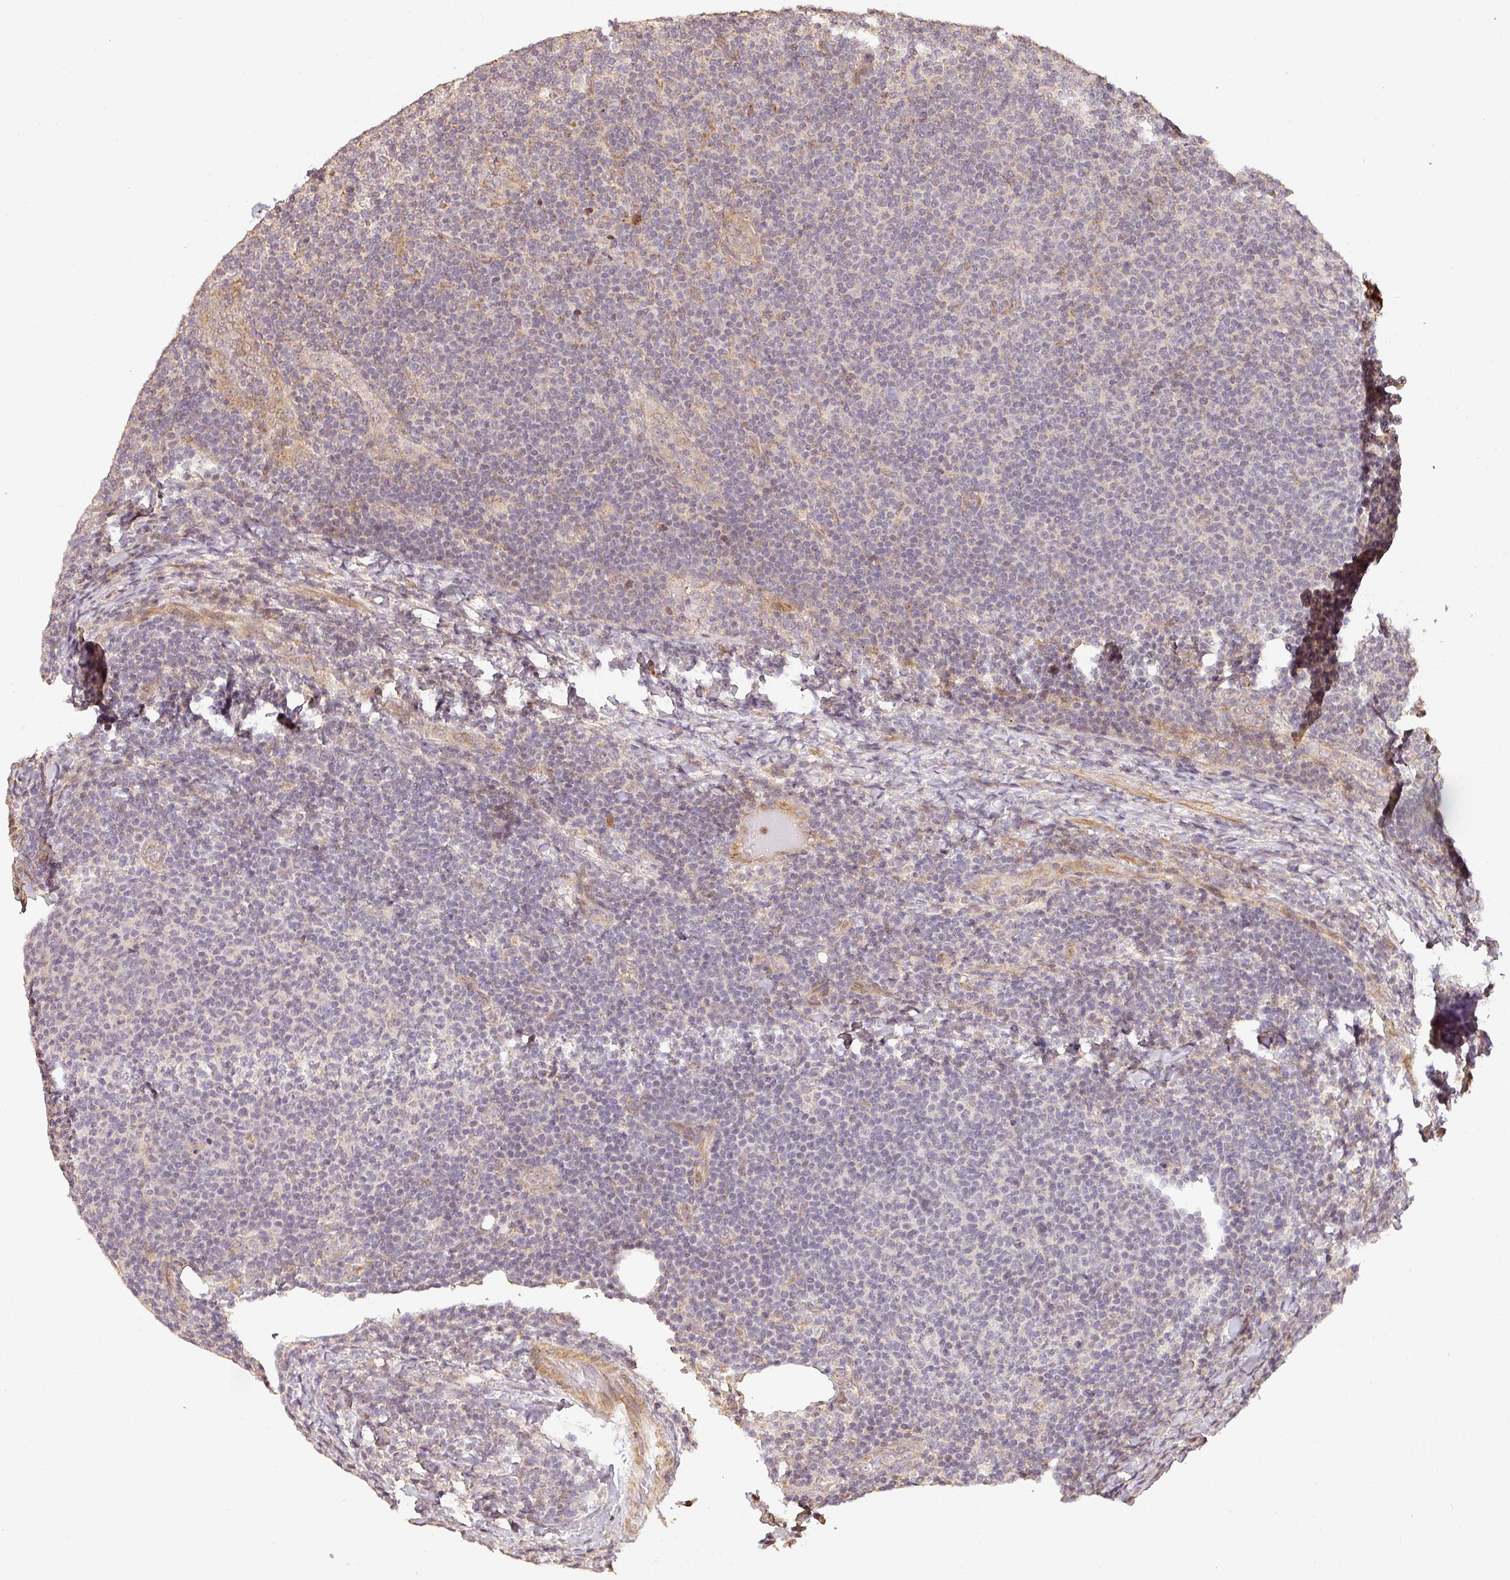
{"staining": {"intensity": "weak", "quantity": "25%-75%", "location": "cytoplasmic/membranous"}, "tissue": "lymphoma", "cell_type": "Tumor cells", "image_type": "cancer", "snomed": [{"axis": "morphology", "description": "Malignant lymphoma, non-Hodgkin's type, Low grade"}, {"axis": "topography", "description": "Lymph node"}], "caption": "Protein staining demonstrates weak cytoplasmic/membranous expression in approximately 25%-75% of tumor cells in malignant lymphoma, non-Hodgkin's type (low-grade). (brown staining indicates protein expression, while blue staining denotes nuclei).", "gene": "BPIFB3", "patient": {"sex": "male", "age": 66}}